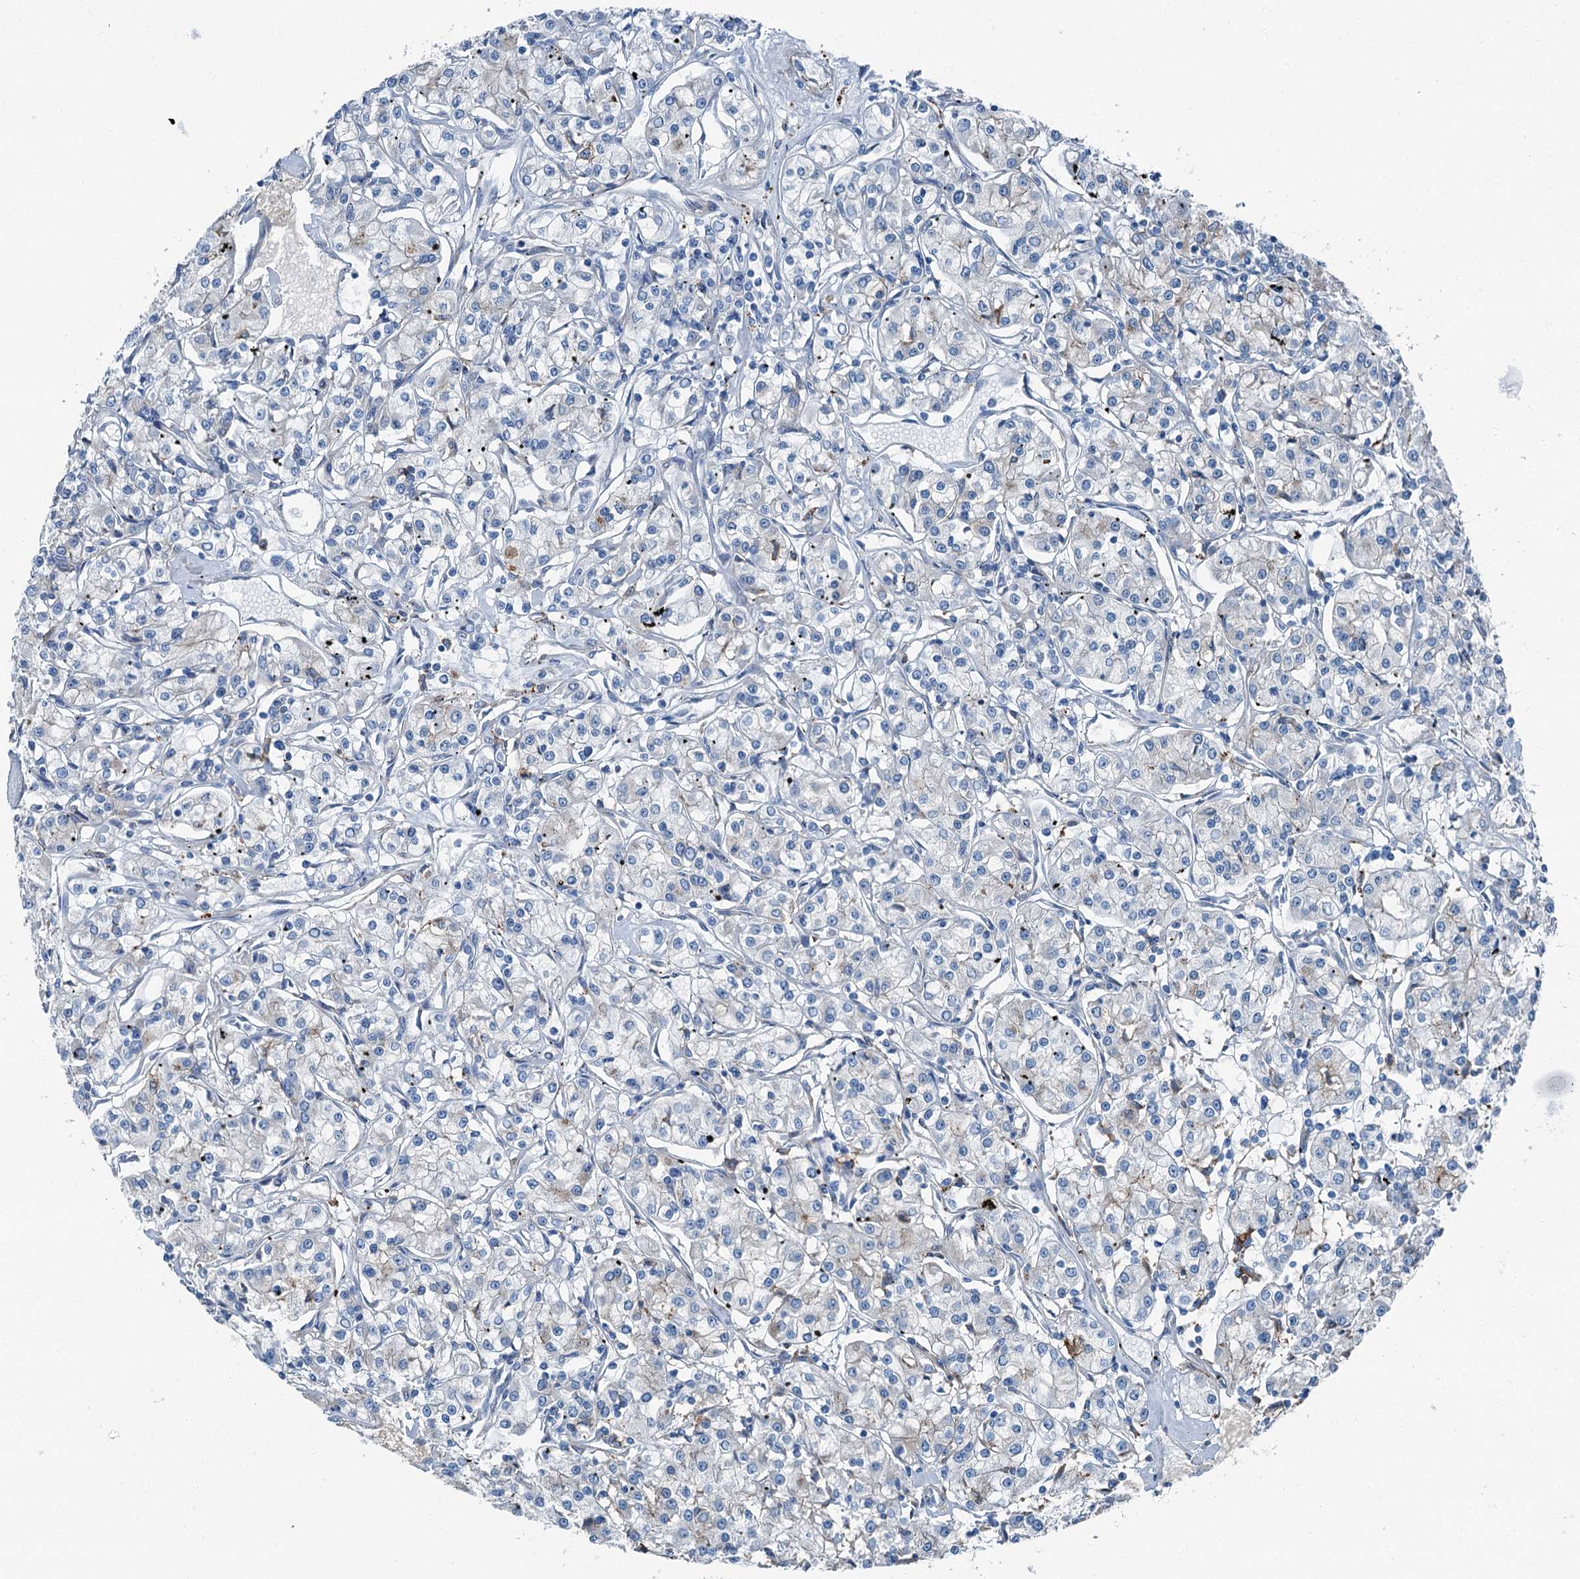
{"staining": {"intensity": "negative", "quantity": "none", "location": "none"}, "tissue": "renal cancer", "cell_type": "Tumor cells", "image_type": "cancer", "snomed": [{"axis": "morphology", "description": "Adenocarcinoma, NOS"}, {"axis": "topography", "description": "Kidney"}], "caption": "Renal cancer was stained to show a protein in brown. There is no significant positivity in tumor cells. (DAB immunohistochemistry (IHC) with hematoxylin counter stain).", "gene": "AXL", "patient": {"sex": "female", "age": 59}}